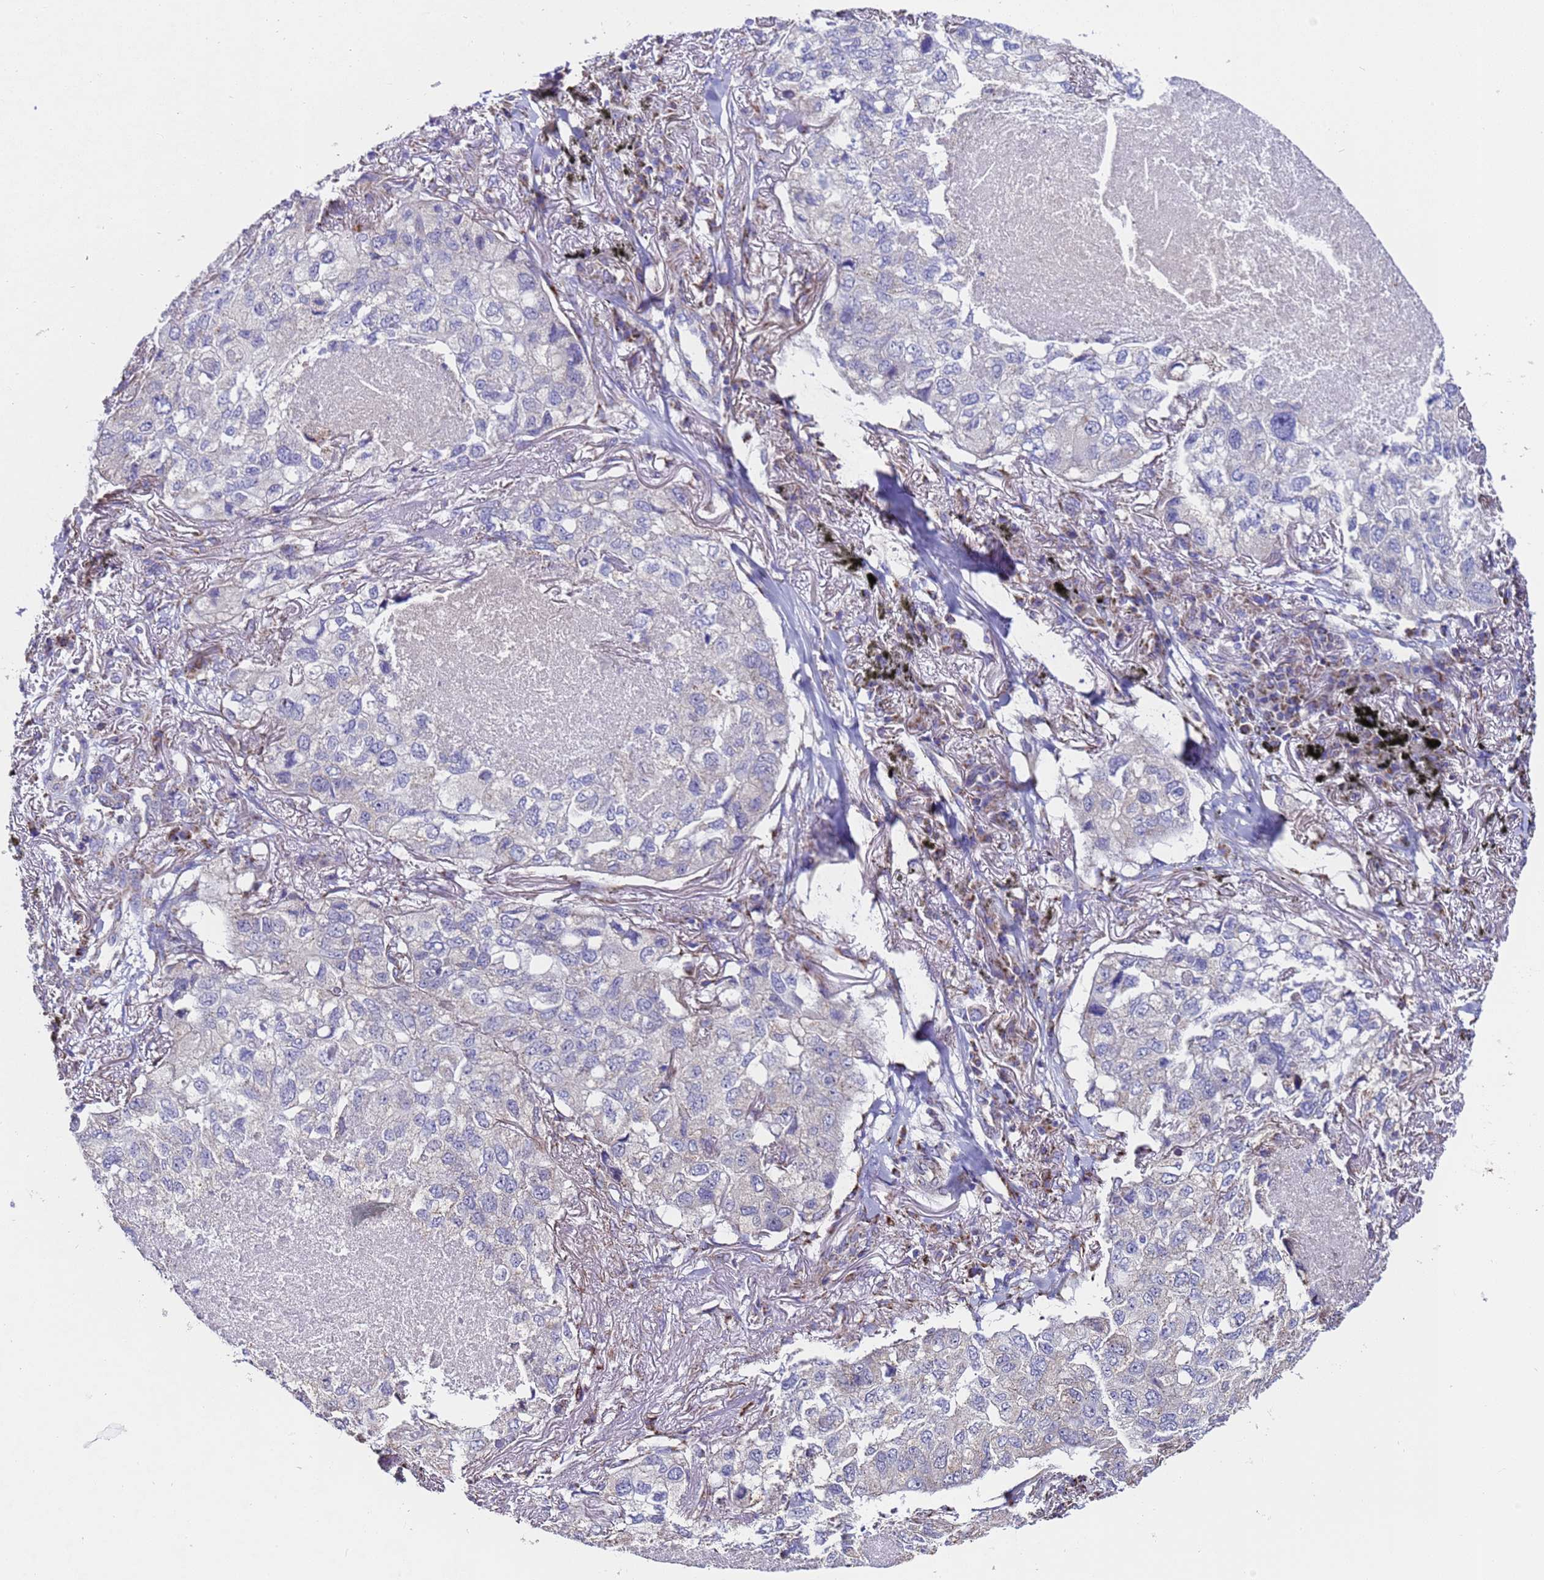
{"staining": {"intensity": "moderate", "quantity": "25%-75%", "location": "cytoplasmic/membranous"}, "tissue": "lung cancer", "cell_type": "Tumor cells", "image_type": "cancer", "snomed": [{"axis": "morphology", "description": "Adenocarcinoma, NOS"}, {"axis": "topography", "description": "Lung"}], "caption": "Moderate cytoplasmic/membranous staining is identified in approximately 25%-75% of tumor cells in lung cancer.", "gene": "MRPS12", "patient": {"sex": "male", "age": 65}}